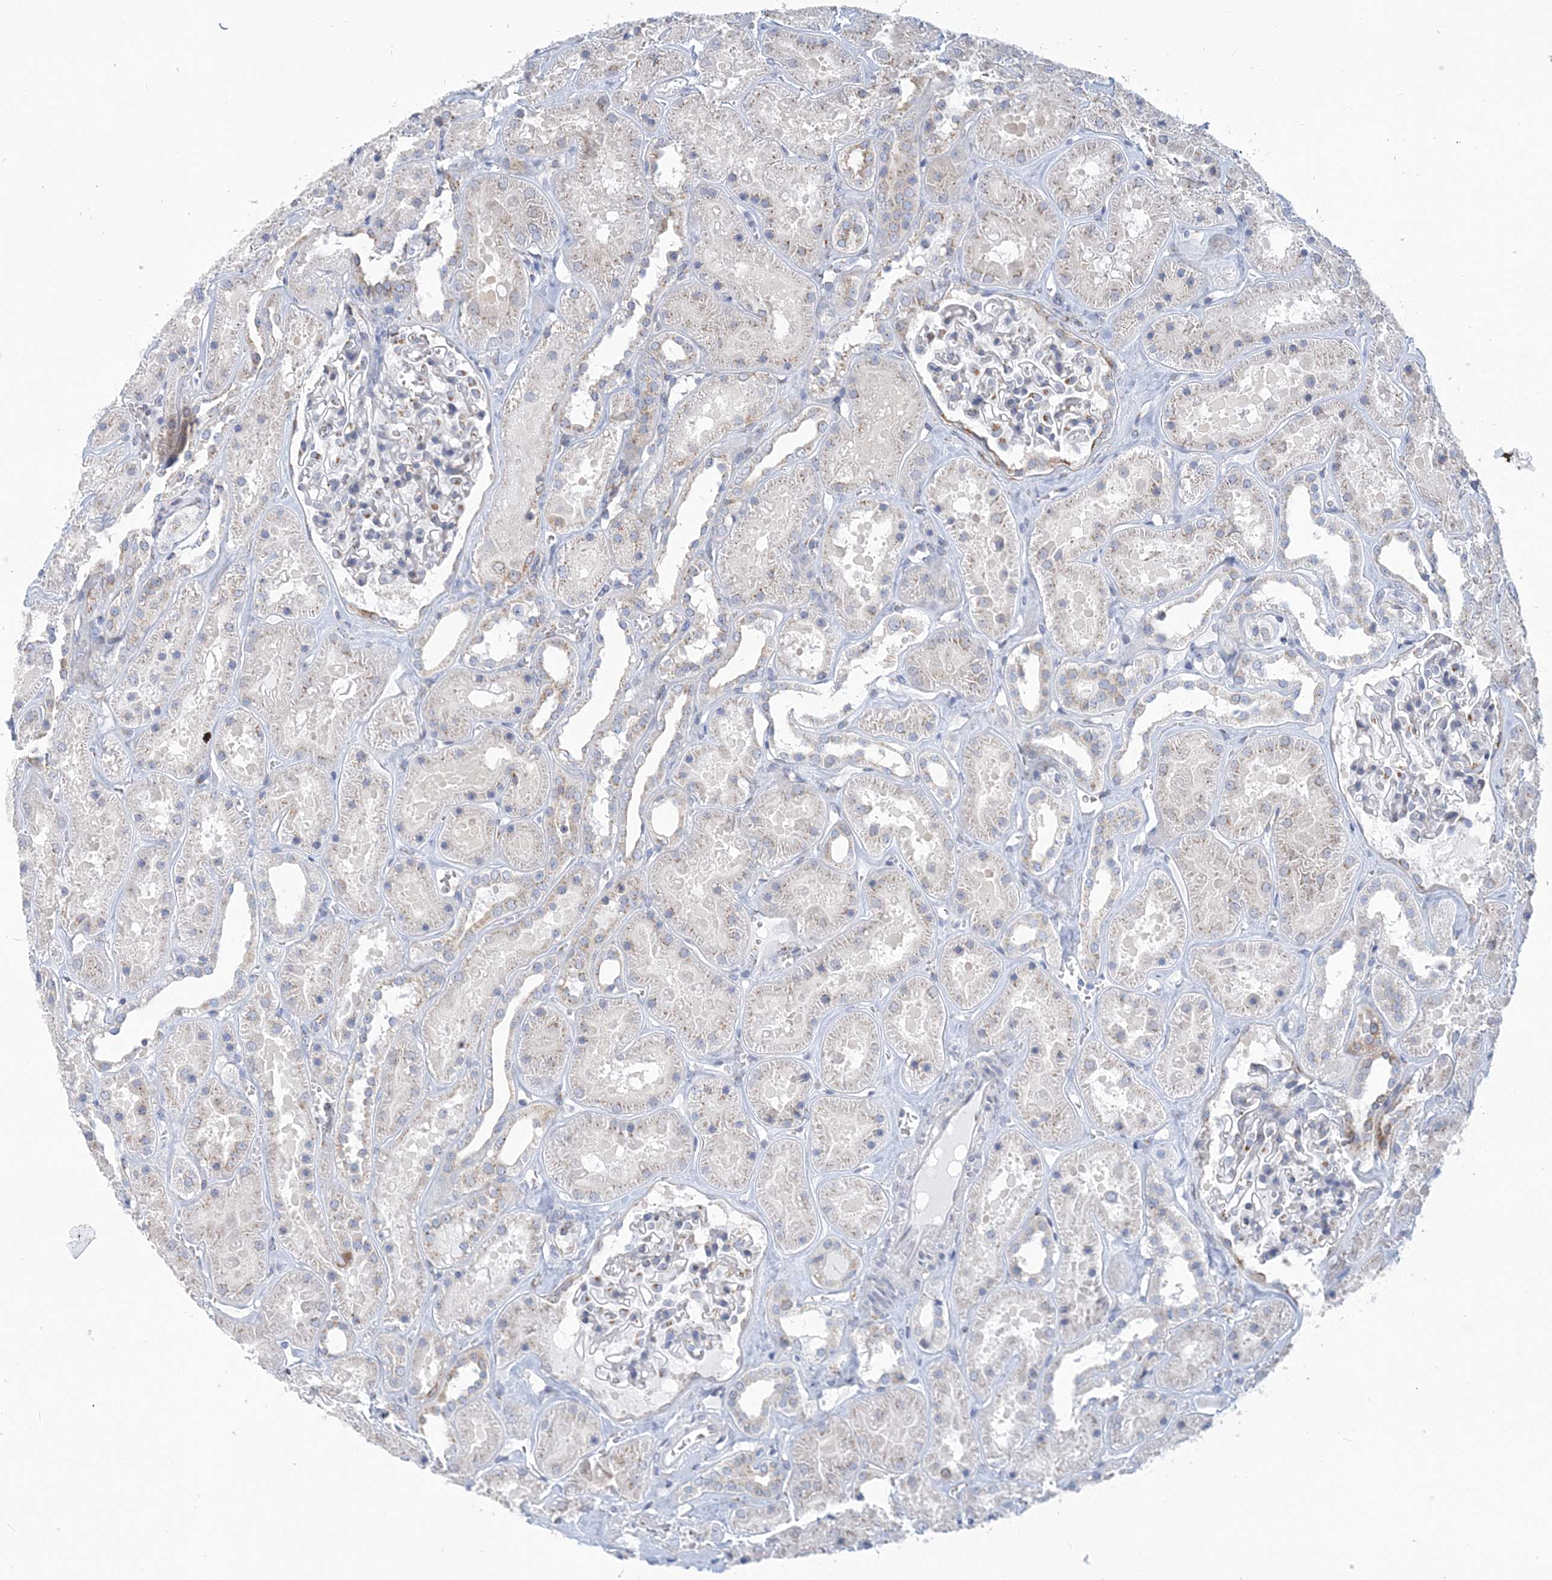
{"staining": {"intensity": "weak", "quantity": "<25%", "location": "cytoplasmic/membranous"}, "tissue": "kidney", "cell_type": "Cells in glomeruli", "image_type": "normal", "snomed": [{"axis": "morphology", "description": "Normal tissue, NOS"}, {"axis": "topography", "description": "Kidney"}], "caption": "A high-resolution image shows IHC staining of benign kidney, which exhibits no significant positivity in cells in glomeruli. Nuclei are stained in blue.", "gene": "PLEKHG4B", "patient": {"sex": "female", "age": 41}}